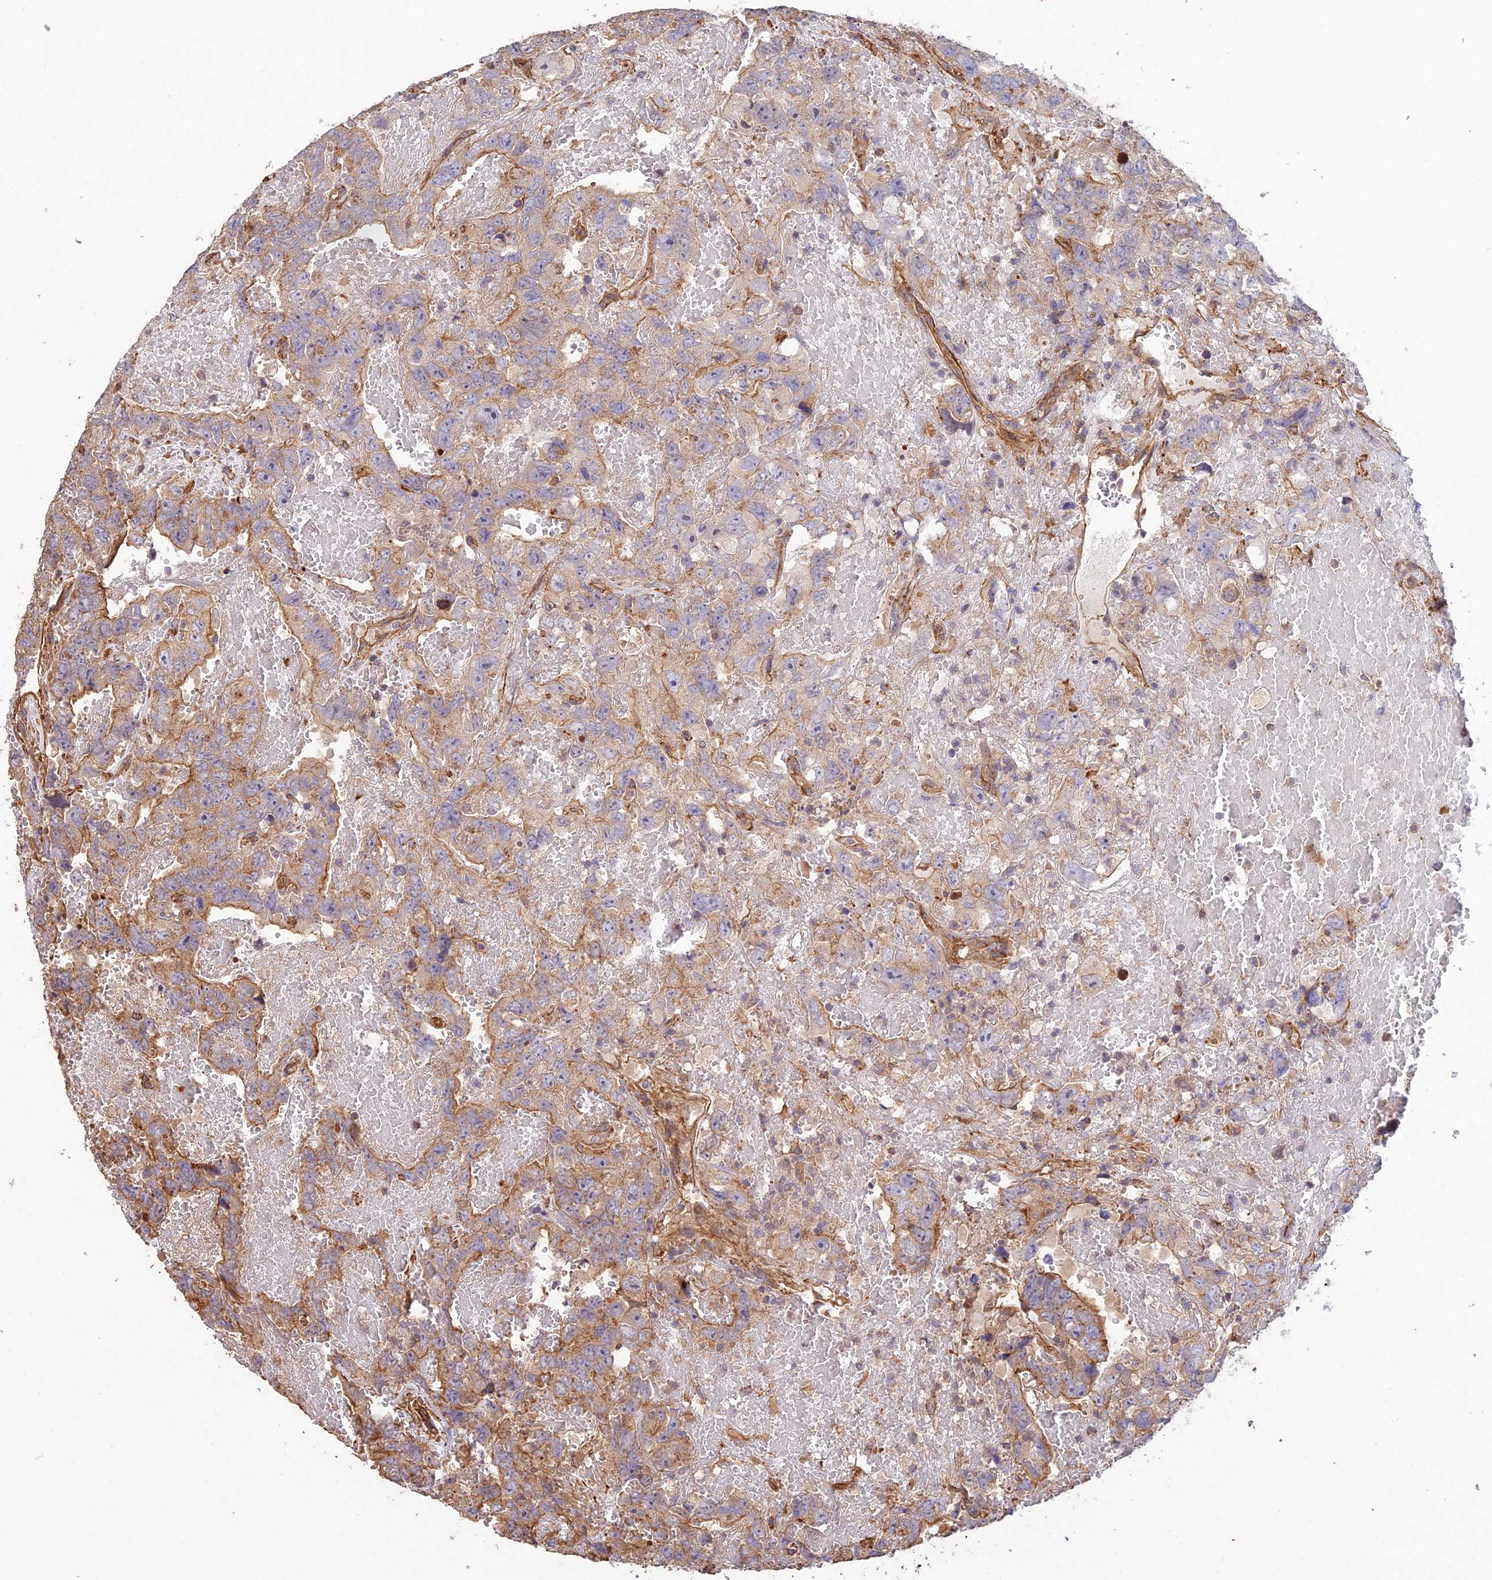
{"staining": {"intensity": "moderate", "quantity": "25%-75%", "location": "cytoplasmic/membranous"}, "tissue": "testis cancer", "cell_type": "Tumor cells", "image_type": "cancer", "snomed": [{"axis": "morphology", "description": "Carcinoma, Embryonal, NOS"}, {"axis": "topography", "description": "Testis"}], "caption": "IHC (DAB) staining of embryonal carcinoma (testis) reveals moderate cytoplasmic/membranous protein staining in approximately 25%-75% of tumor cells.", "gene": "HOMER2", "patient": {"sex": "male", "age": 45}}